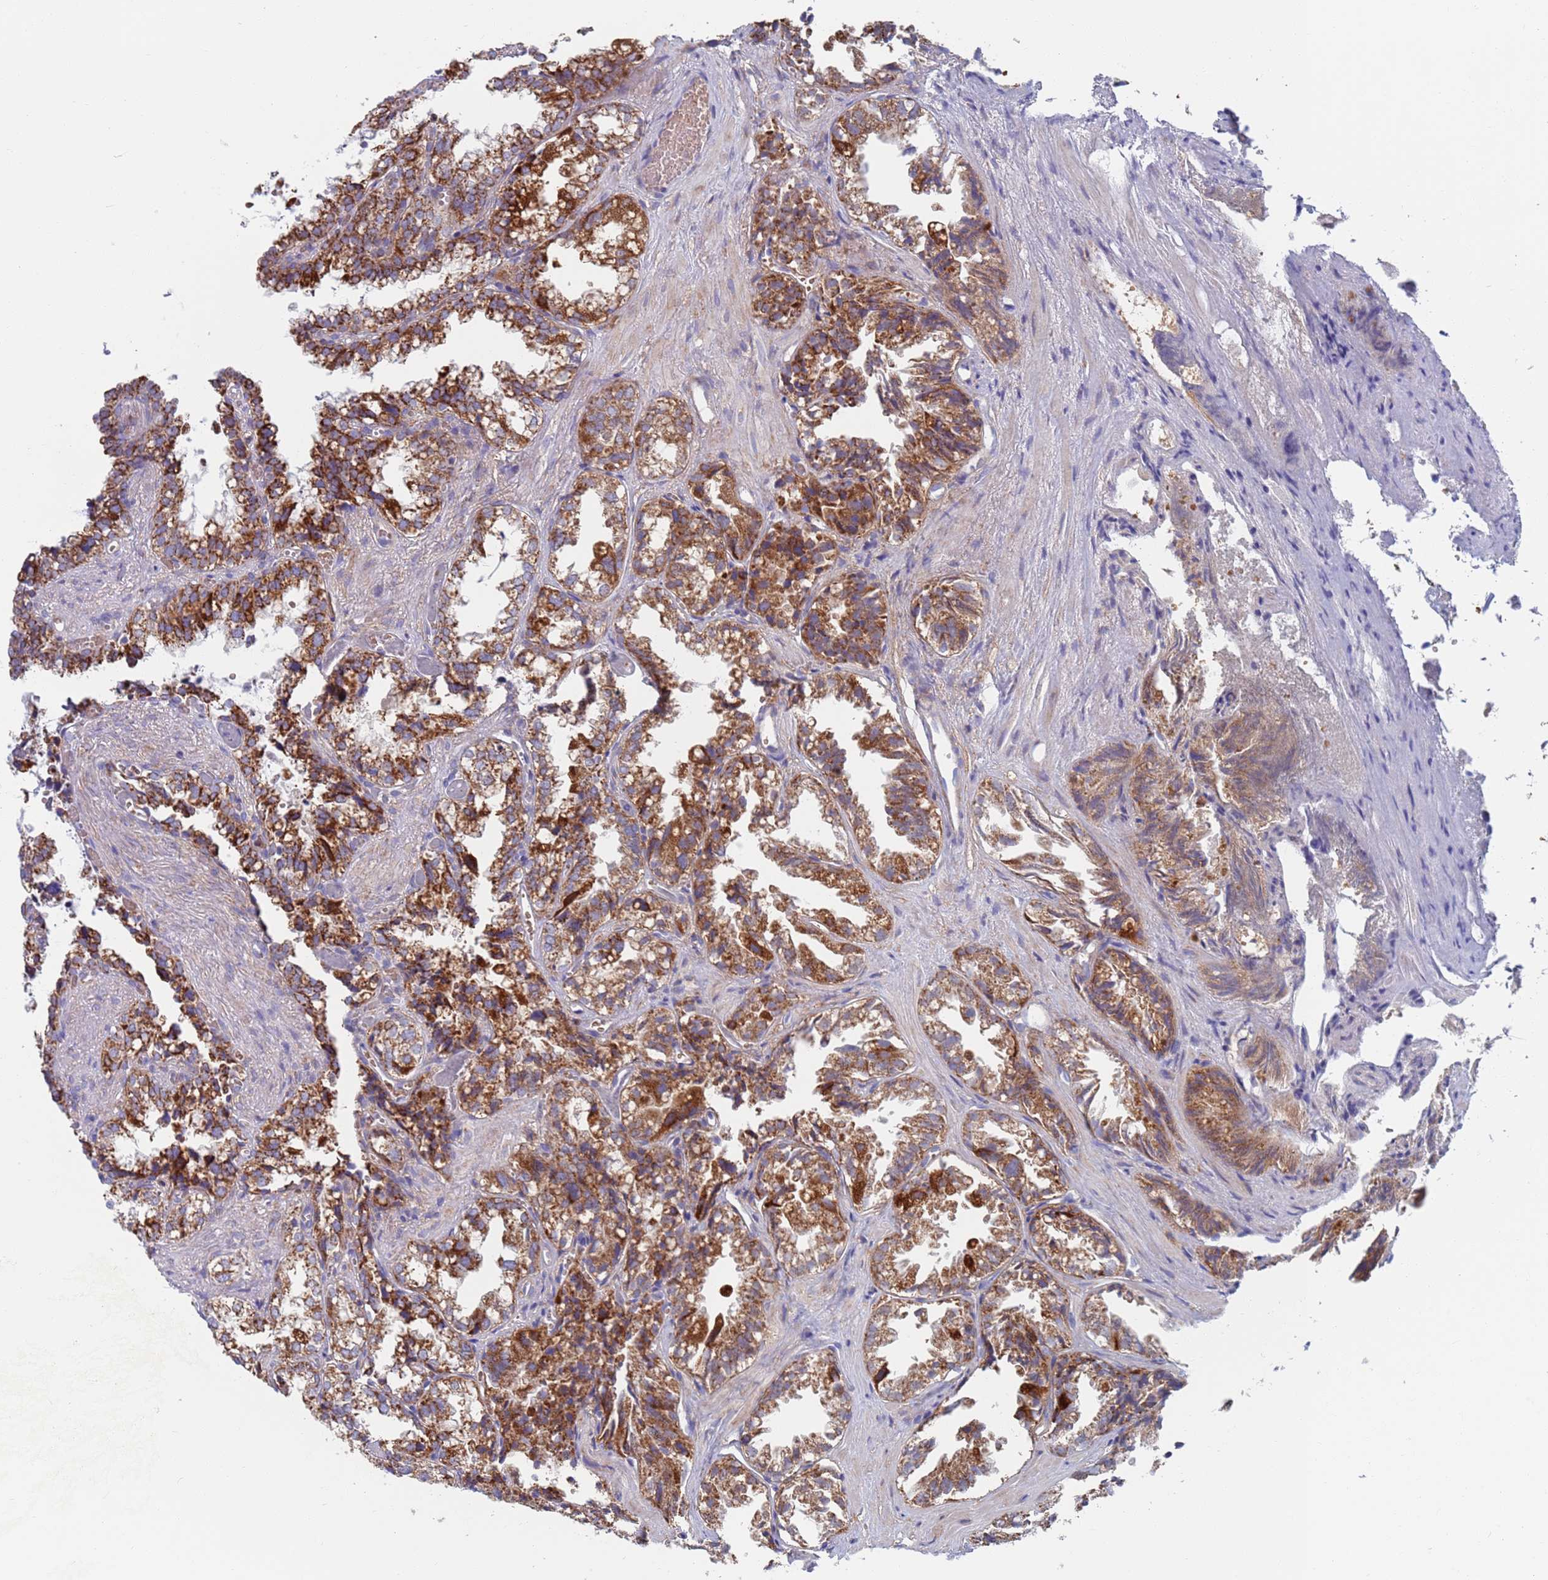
{"staining": {"intensity": "strong", "quantity": ">75%", "location": "cytoplasmic/membranous"}, "tissue": "seminal vesicle", "cell_type": "Glandular cells", "image_type": "normal", "snomed": [{"axis": "morphology", "description": "Normal tissue, NOS"}, {"axis": "topography", "description": "Prostate"}, {"axis": "topography", "description": "Seminal veicle"}], "caption": "Strong cytoplasmic/membranous expression is present in approximately >75% of glandular cells in unremarkable seminal vesicle. (DAB (3,3'-diaminobenzidine) = brown stain, brightfield microscopy at high magnification).", "gene": "CHCHD6", "patient": {"sex": "male", "age": 51}}